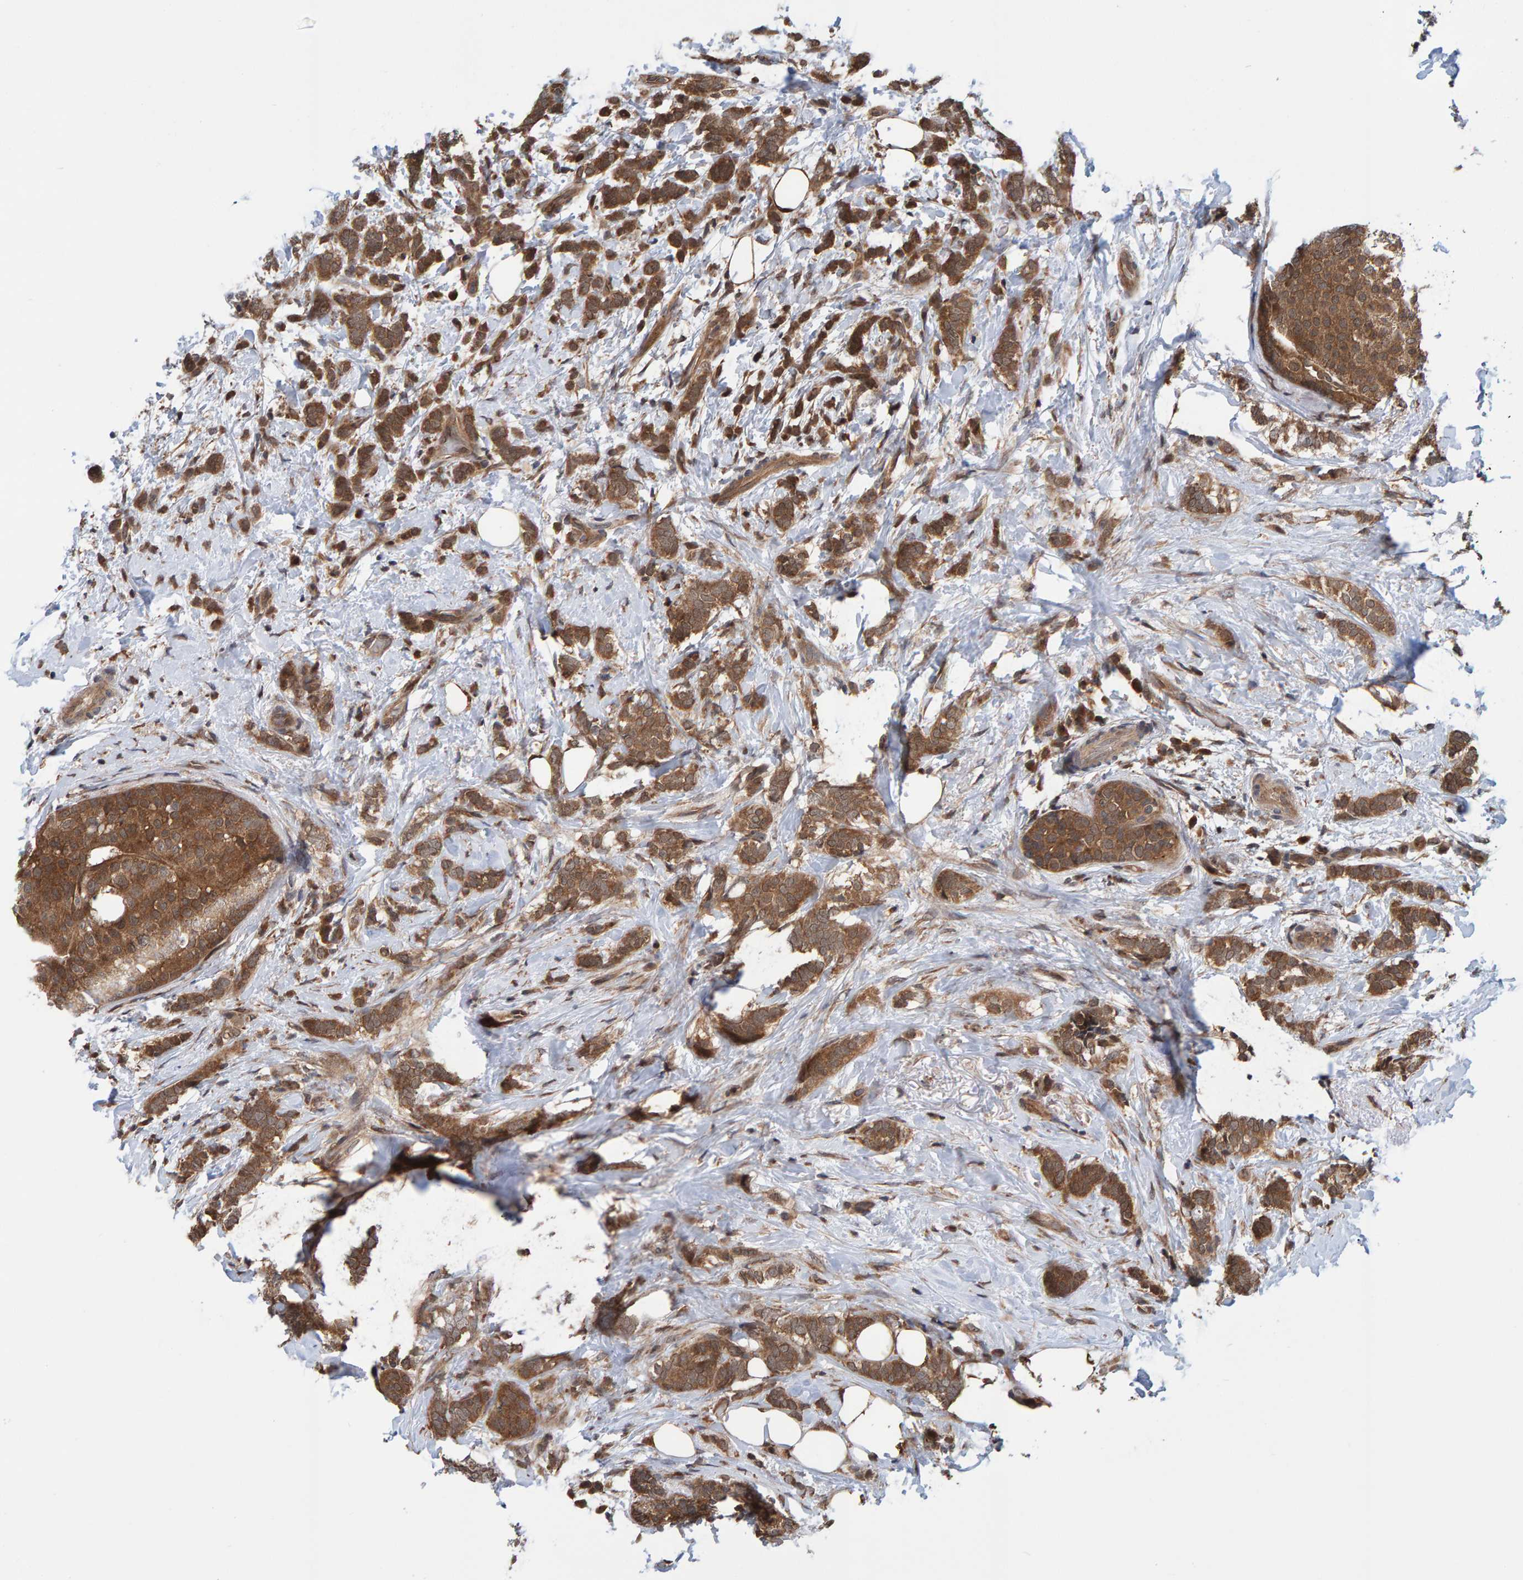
{"staining": {"intensity": "moderate", "quantity": ">75%", "location": "cytoplasmic/membranous"}, "tissue": "breast cancer", "cell_type": "Tumor cells", "image_type": "cancer", "snomed": [{"axis": "morphology", "description": "Lobular carcinoma"}, {"axis": "topography", "description": "Breast"}], "caption": "Brown immunohistochemical staining in lobular carcinoma (breast) demonstrates moderate cytoplasmic/membranous positivity in approximately >75% of tumor cells.", "gene": "SCRN2", "patient": {"sex": "female", "age": 50}}